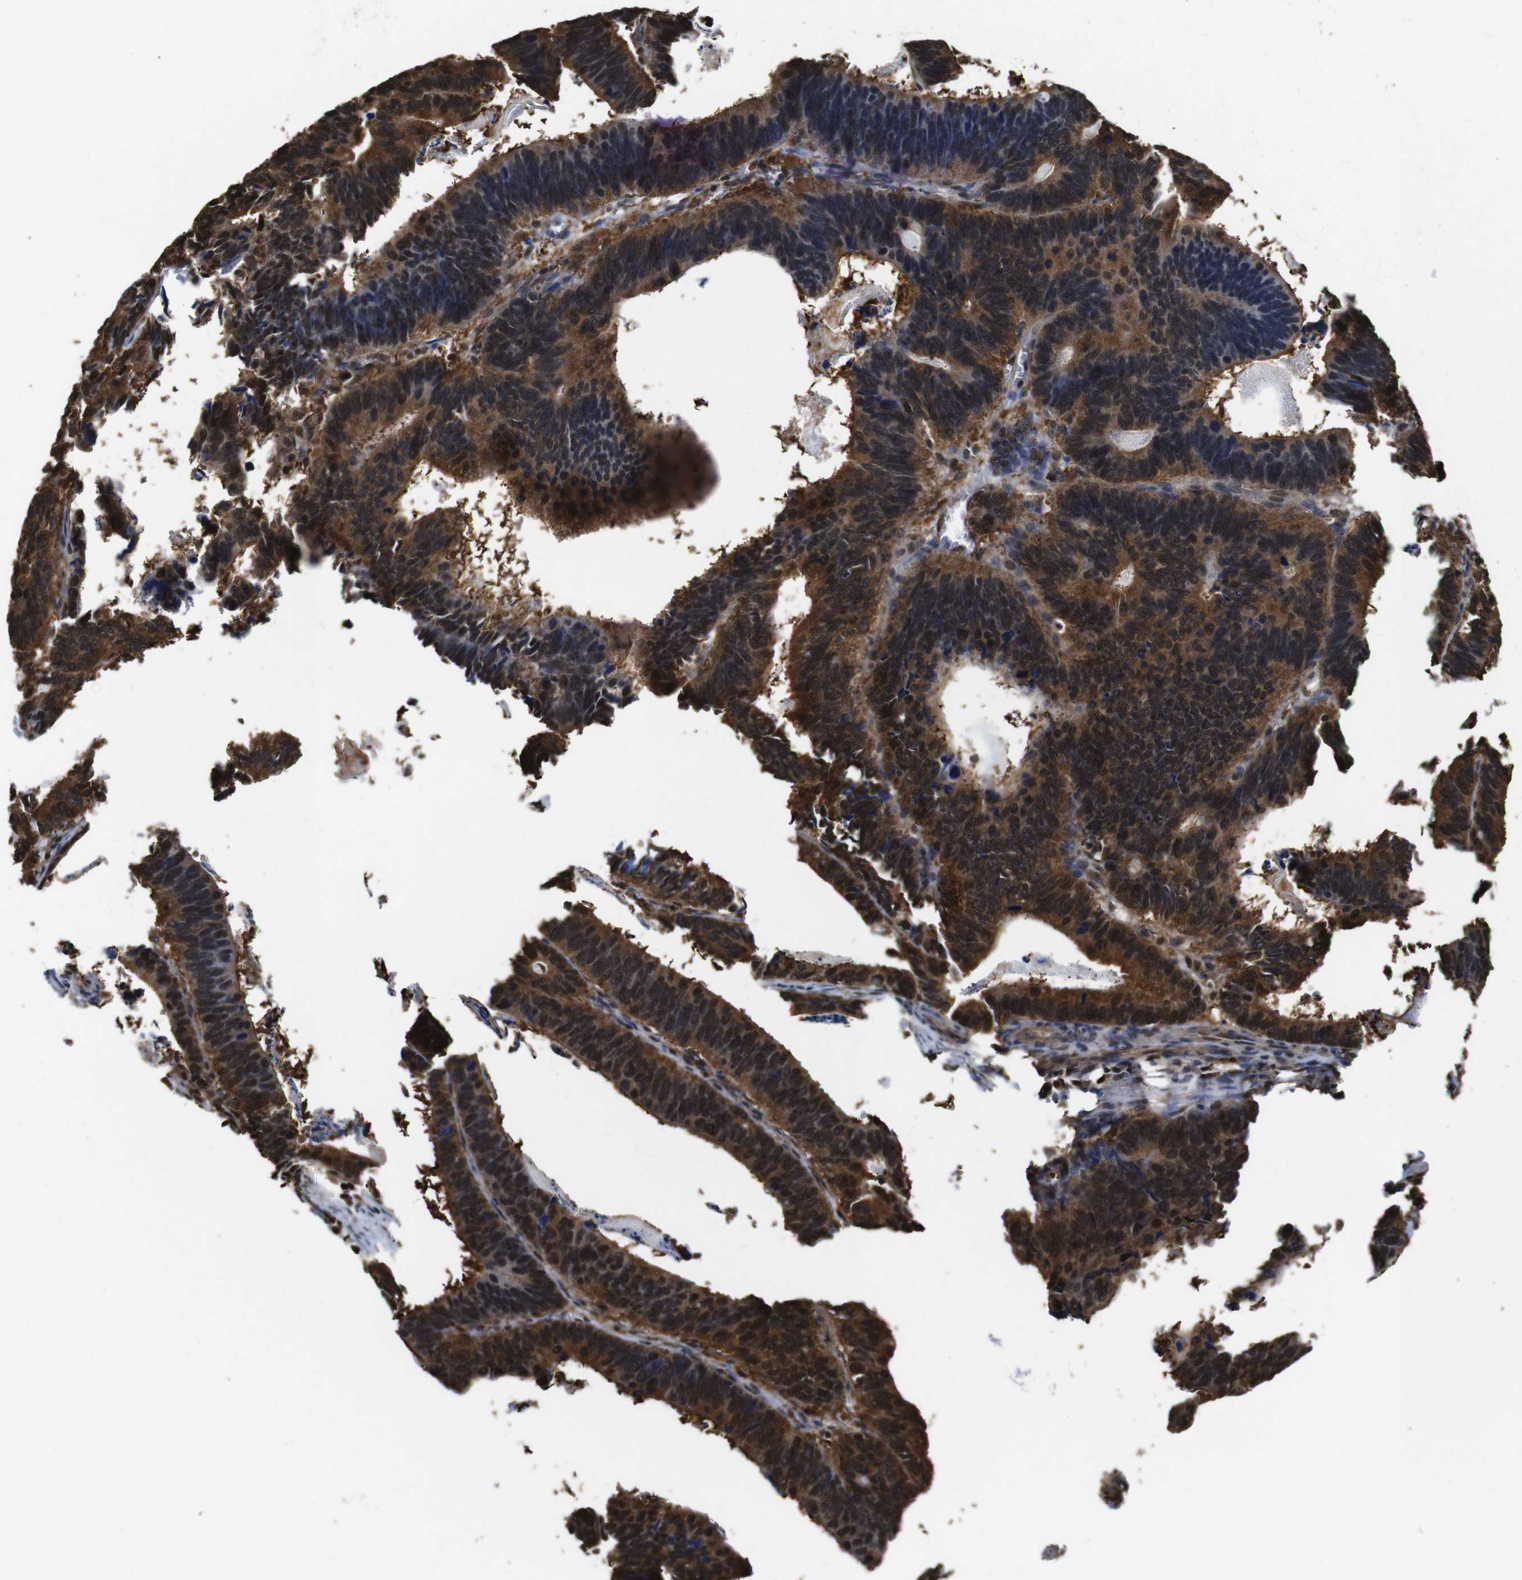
{"staining": {"intensity": "strong", "quantity": ">75%", "location": "cytoplasmic/membranous,nuclear"}, "tissue": "colorectal cancer", "cell_type": "Tumor cells", "image_type": "cancer", "snomed": [{"axis": "morphology", "description": "Adenocarcinoma, NOS"}, {"axis": "topography", "description": "Colon"}], "caption": "Immunohistochemical staining of human colorectal adenocarcinoma exhibits high levels of strong cytoplasmic/membranous and nuclear protein positivity in approximately >75% of tumor cells.", "gene": "VCP", "patient": {"sex": "male", "age": 72}}